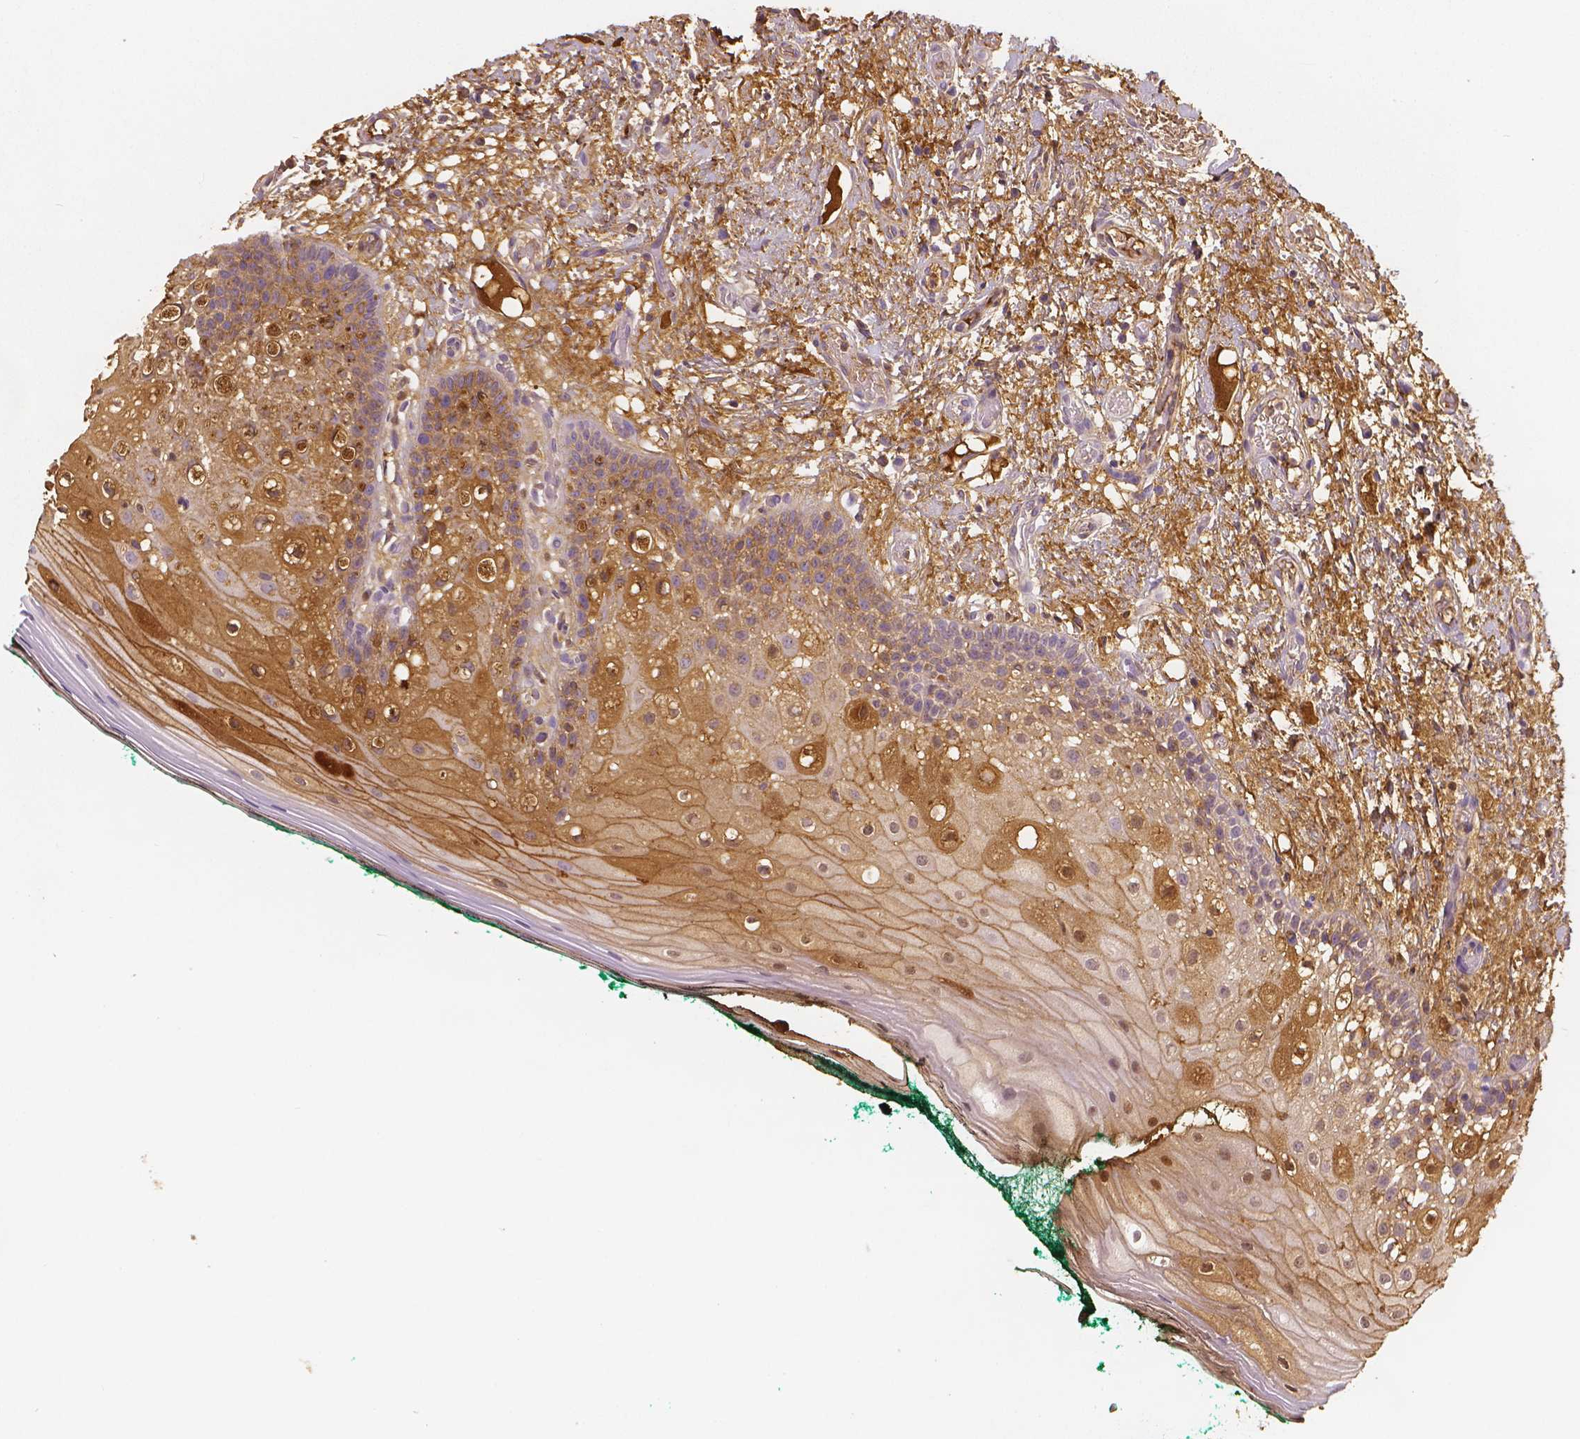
{"staining": {"intensity": "moderate", "quantity": "25%-75%", "location": "cytoplasmic/membranous,nuclear"}, "tissue": "oral mucosa", "cell_type": "Squamous epithelial cells", "image_type": "normal", "snomed": [{"axis": "morphology", "description": "Normal tissue, NOS"}, {"axis": "topography", "description": "Oral tissue"}], "caption": "This is a histology image of immunohistochemistry staining of benign oral mucosa, which shows moderate expression in the cytoplasmic/membranous,nuclear of squamous epithelial cells.", "gene": "APOA4", "patient": {"sex": "female", "age": 83}}